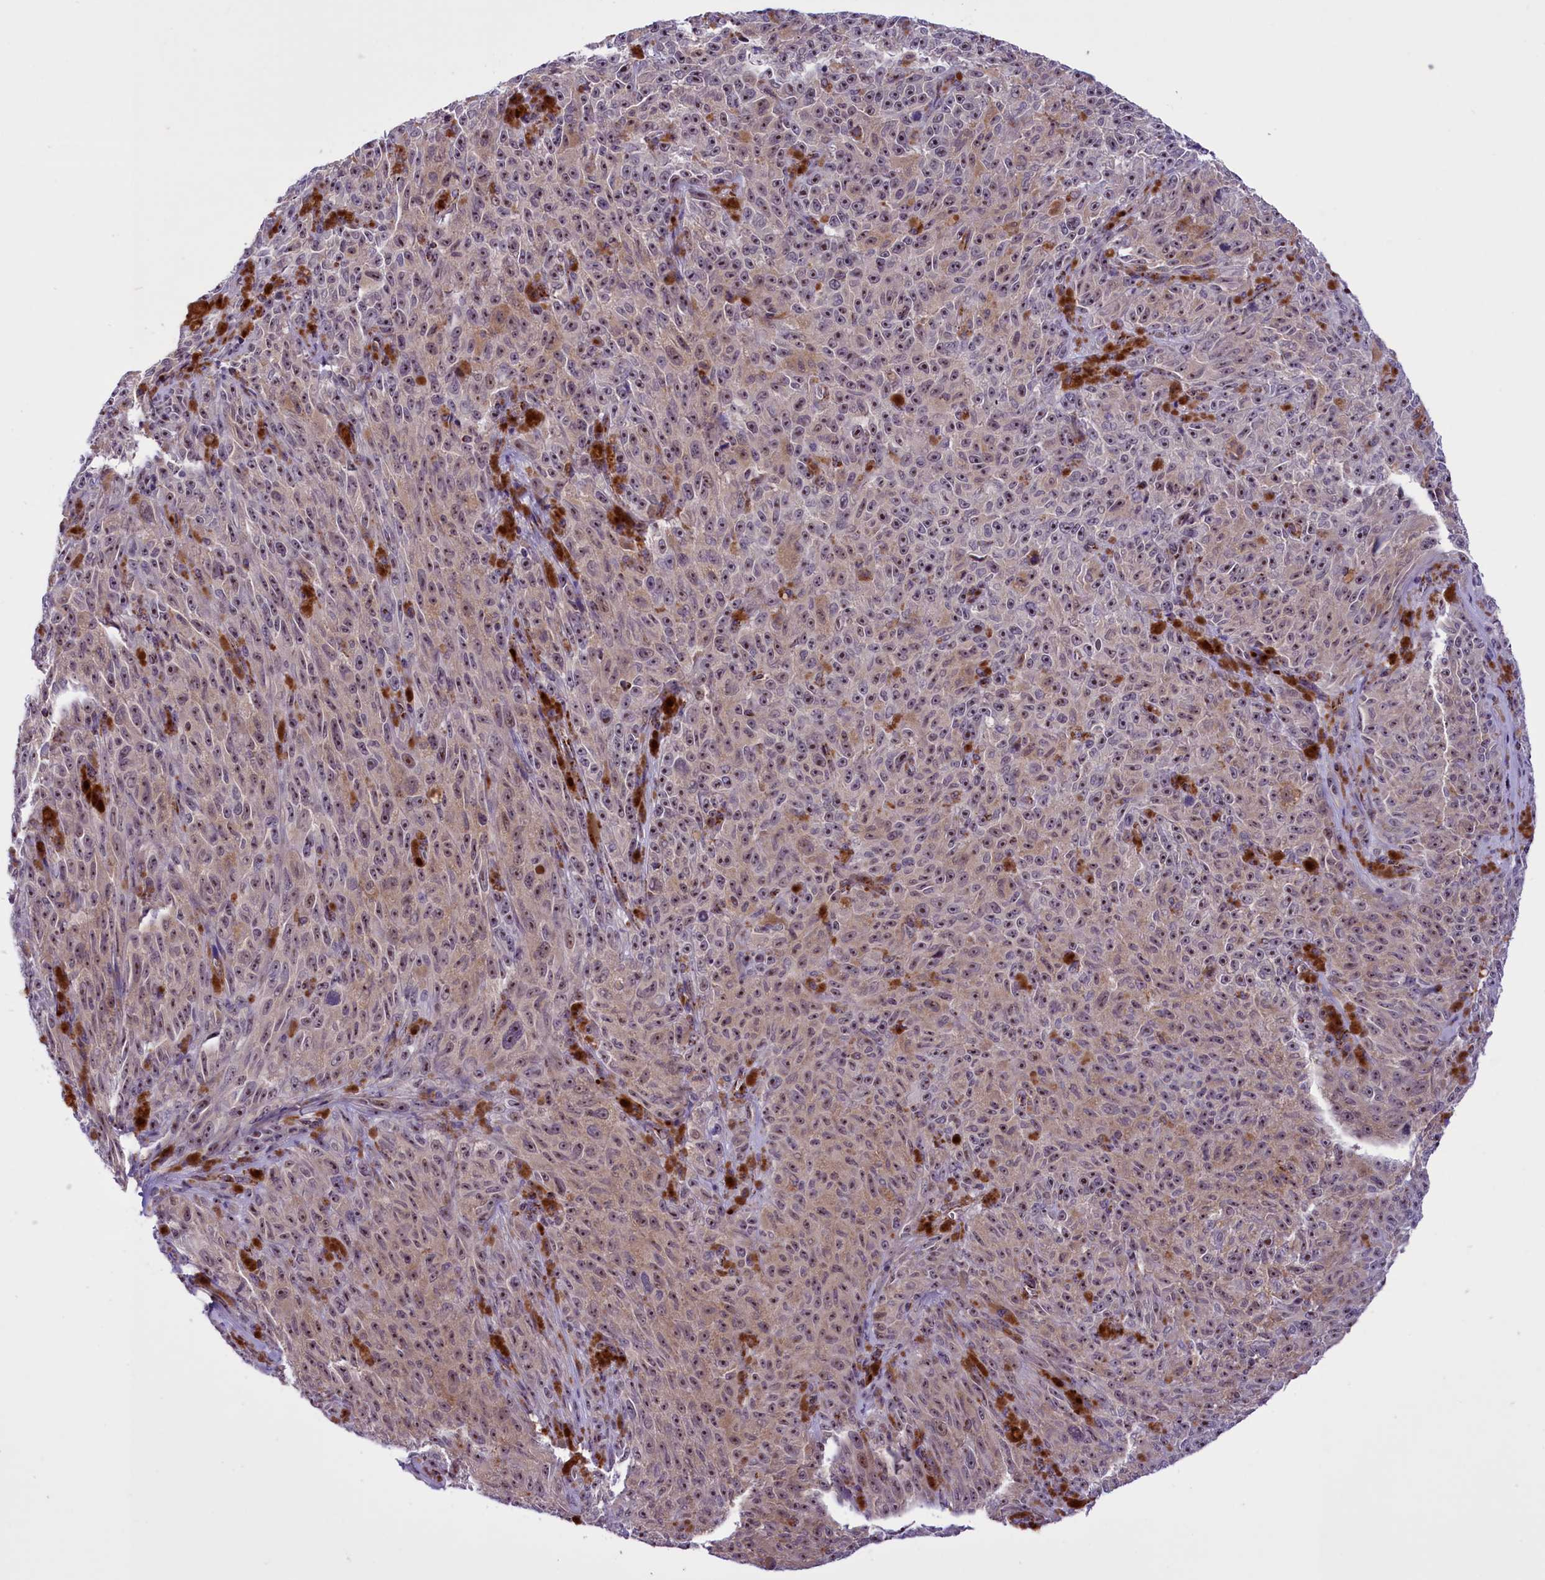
{"staining": {"intensity": "moderate", "quantity": "25%-75%", "location": "cytoplasmic/membranous,nuclear"}, "tissue": "melanoma", "cell_type": "Tumor cells", "image_type": "cancer", "snomed": [{"axis": "morphology", "description": "Malignant melanoma, NOS"}, {"axis": "topography", "description": "Skin"}], "caption": "Moderate cytoplasmic/membranous and nuclear protein positivity is appreciated in about 25%-75% of tumor cells in malignant melanoma. The staining is performed using DAB (3,3'-diaminobenzidine) brown chromogen to label protein expression. The nuclei are counter-stained blue using hematoxylin.", "gene": "NDUFS5", "patient": {"sex": "female", "age": 82}}